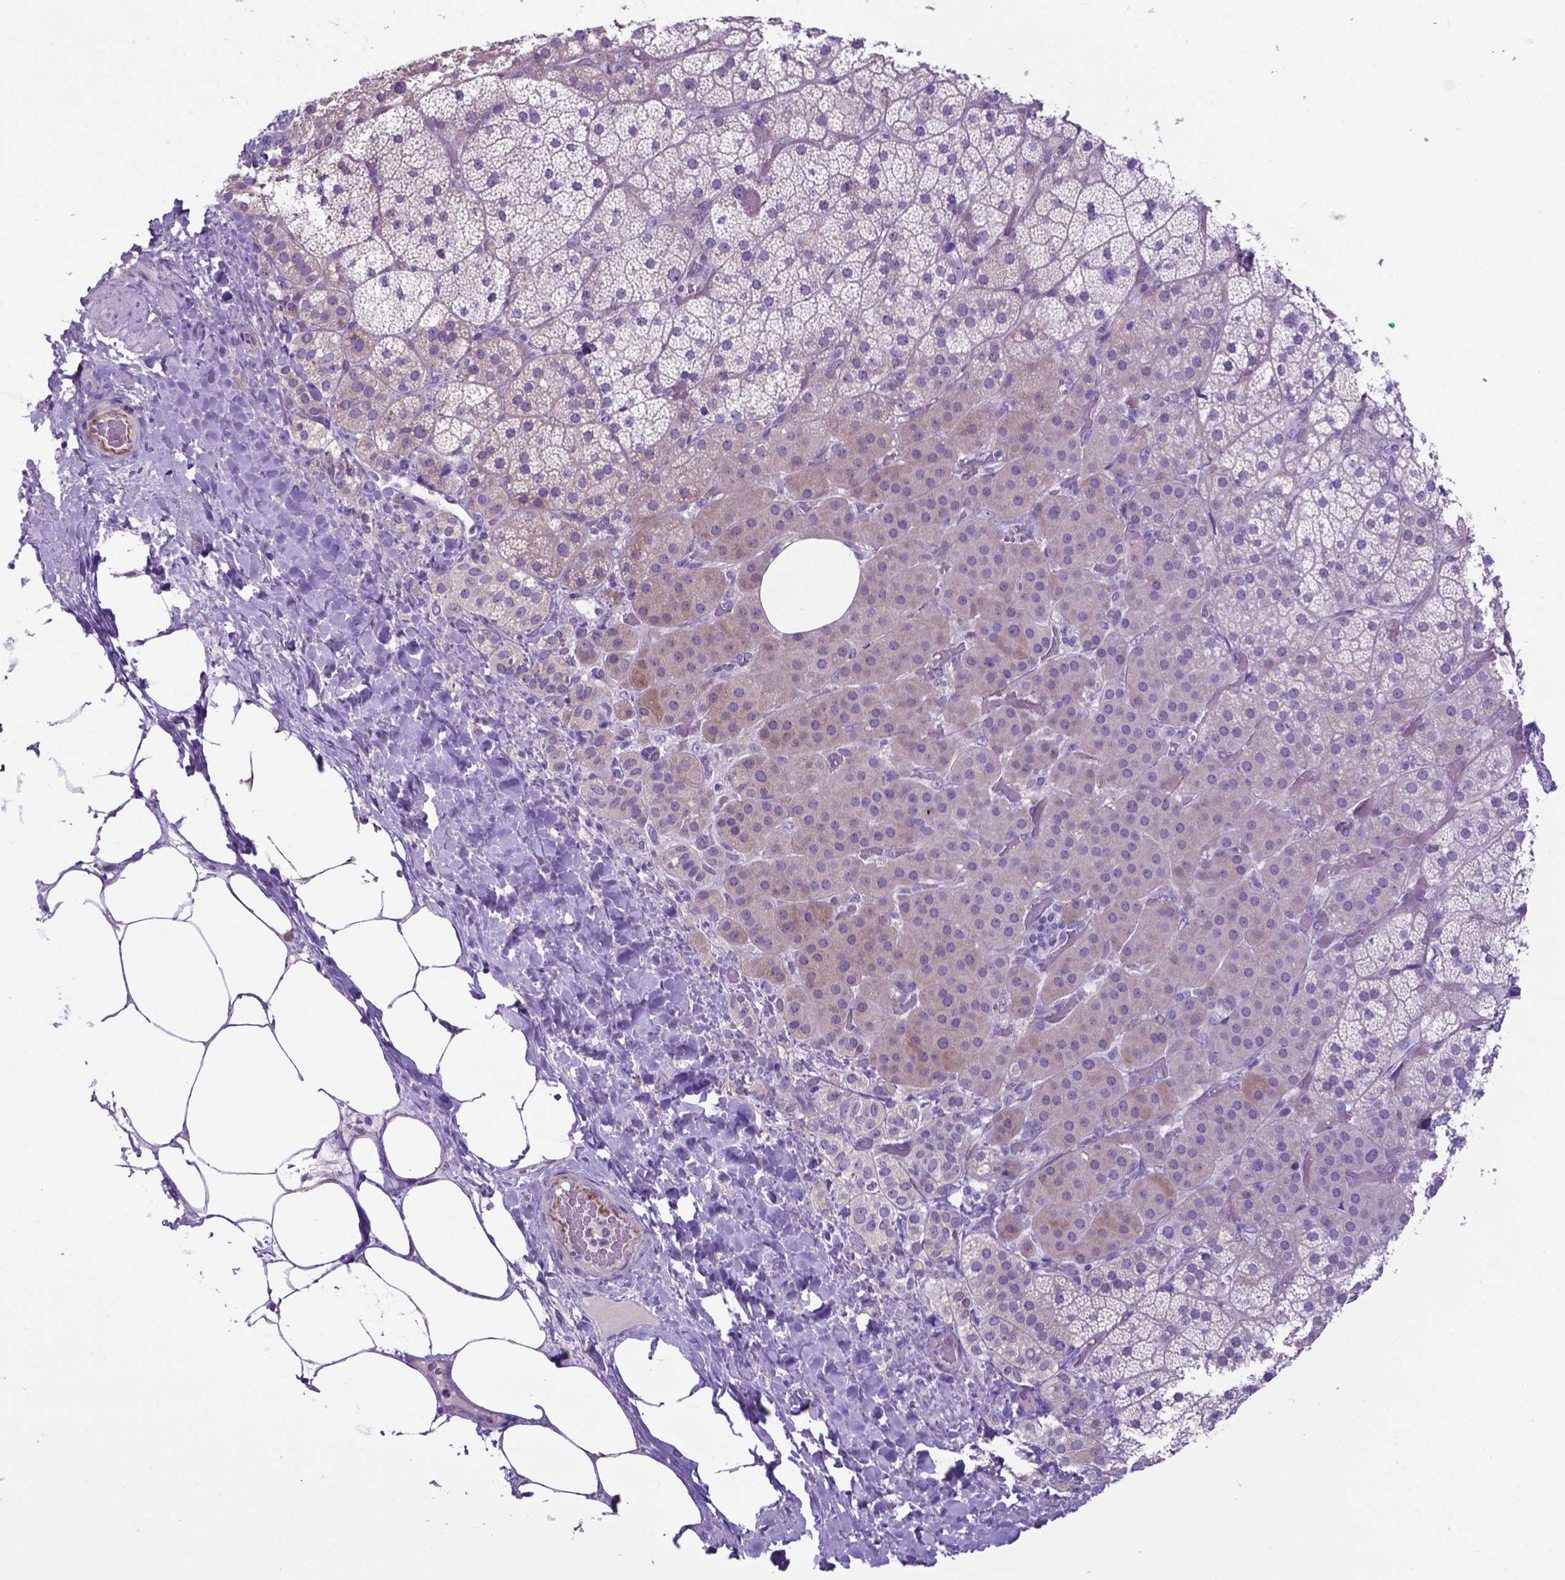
{"staining": {"intensity": "weak", "quantity": "<25%", "location": "cytoplasmic/membranous"}, "tissue": "adrenal gland", "cell_type": "Glandular cells", "image_type": "normal", "snomed": [{"axis": "morphology", "description": "Normal tissue, NOS"}, {"axis": "topography", "description": "Adrenal gland"}], "caption": "Protein analysis of benign adrenal gland demonstrates no significant positivity in glandular cells.", "gene": "ADRA2B", "patient": {"sex": "male", "age": 57}}